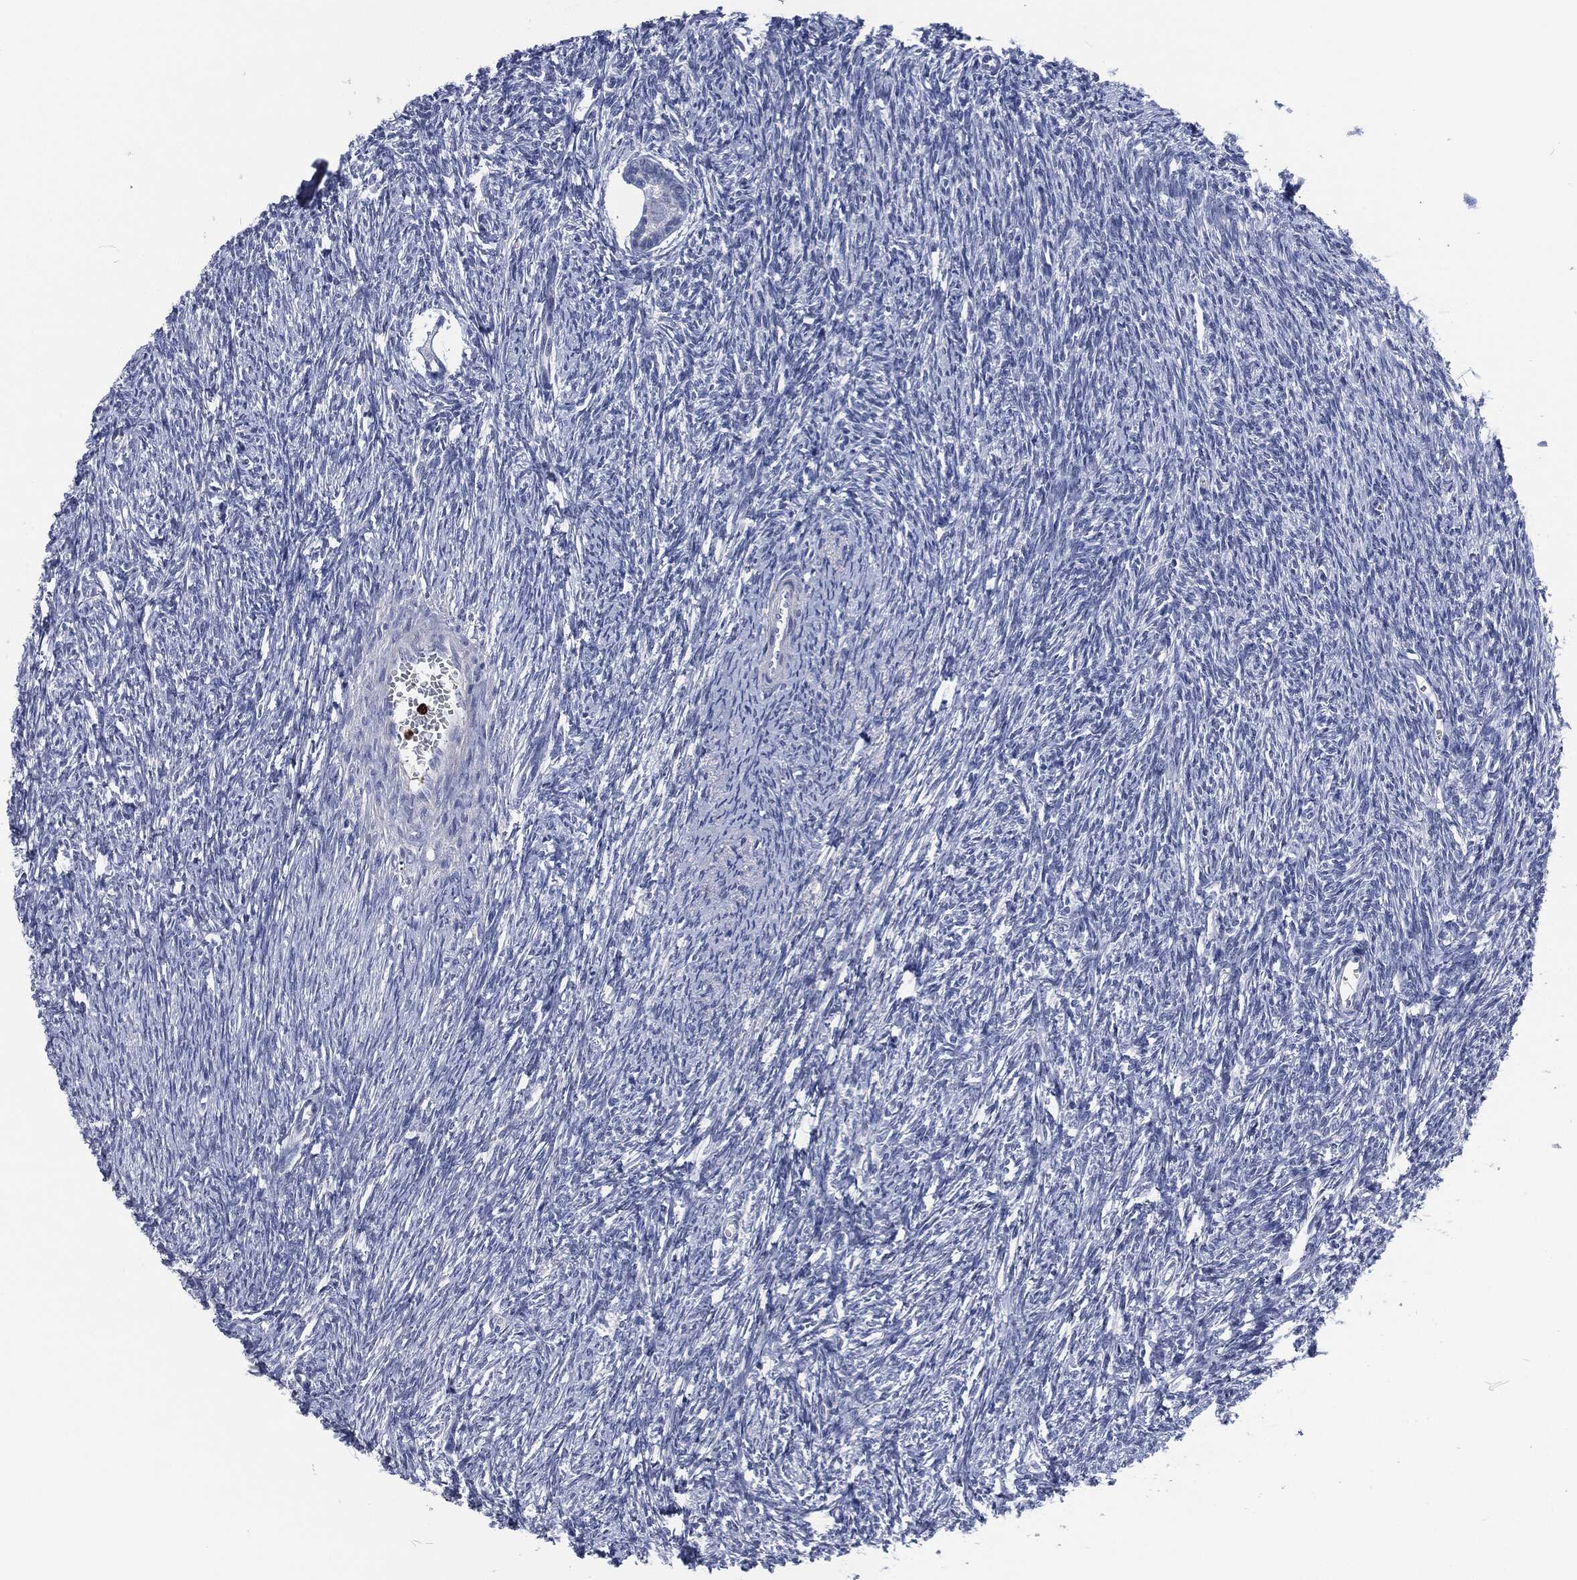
{"staining": {"intensity": "negative", "quantity": "none", "location": "none"}, "tissue": "ovary", "cell_type": "Follicle cells", "image_type": "normal", "snomed": [{"axis": "morphology", "description": "Normal tissue, NOS"}, {"axis": "topography", "description": "Fallopian tube"}, {"axis": "topography", "description": "Ovary"}], "caption": "Immunohistochemistry photomicrograph of unremarkable ovary: human ovary stained with DAB displays no significant protein positivity in follicle cells.", "gene": "MPO", "patient": {"sex": "female", "age": 33}}